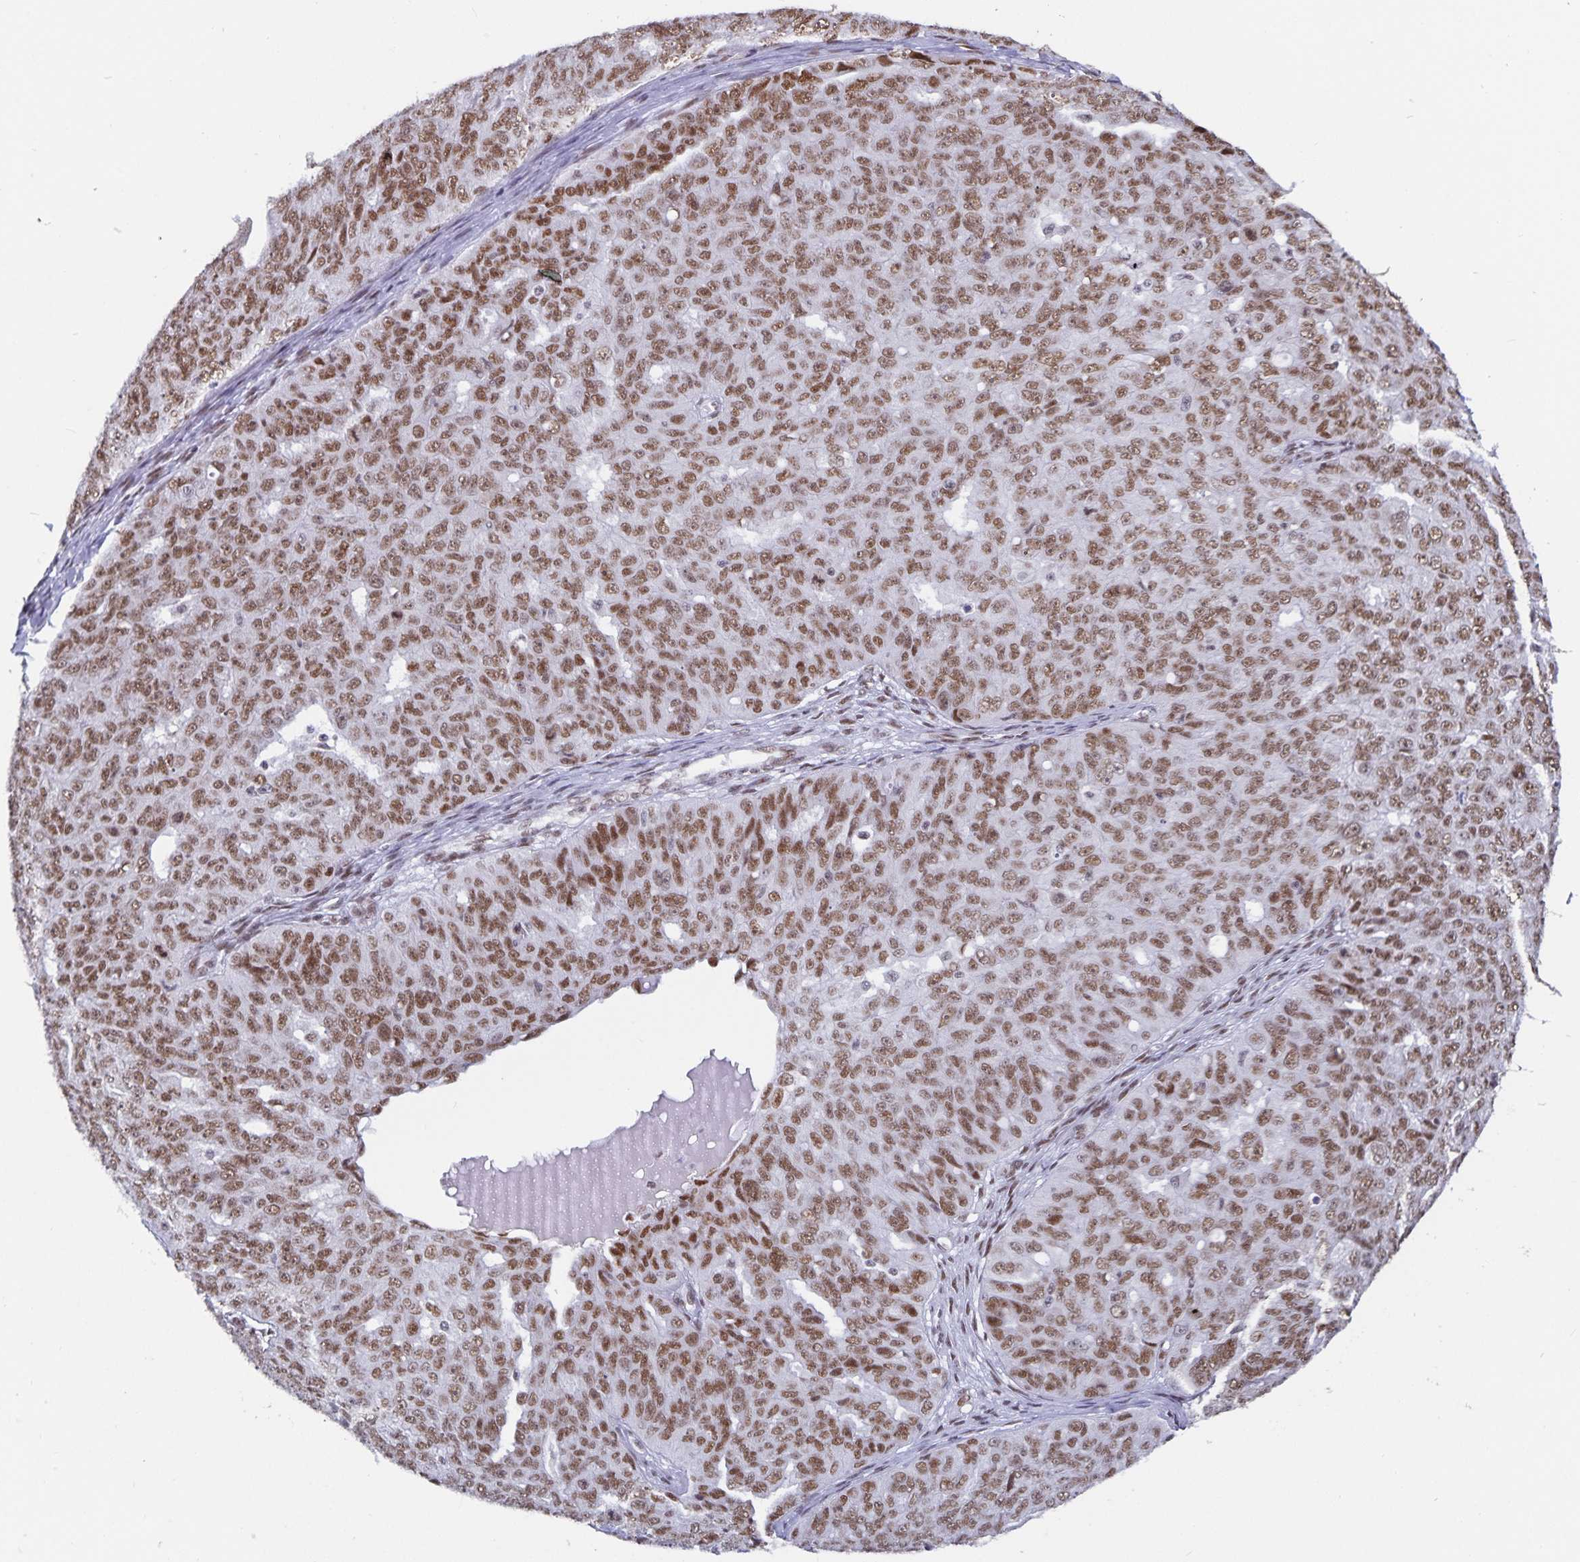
{"staining": {"intensity": "moderate", "quantity": ">75%", "location": "nuclear"}, "tissue": "ovarian cancer", "cell_type": "Tumor cells", "image_type": "cancer", "snomed": [{"axis": "morphology", "description": "Carcinoma, endometroid"}, {"axis": "topography", "description": "Ovary"}], "caption": "DAB (3,3'-diaminobenzidine) immunohistochemical staining of human ovarian endometroid carcinoma shows moderate nuclear protein positivity in approximately >75% of tumor cells. The protein is stained brown, and the nuclei are stained in blue (DAB IHC with brightfield microscopy, high magnification).", "gene": "PBX2", "patient": {"sex": "female", "age": 70}}